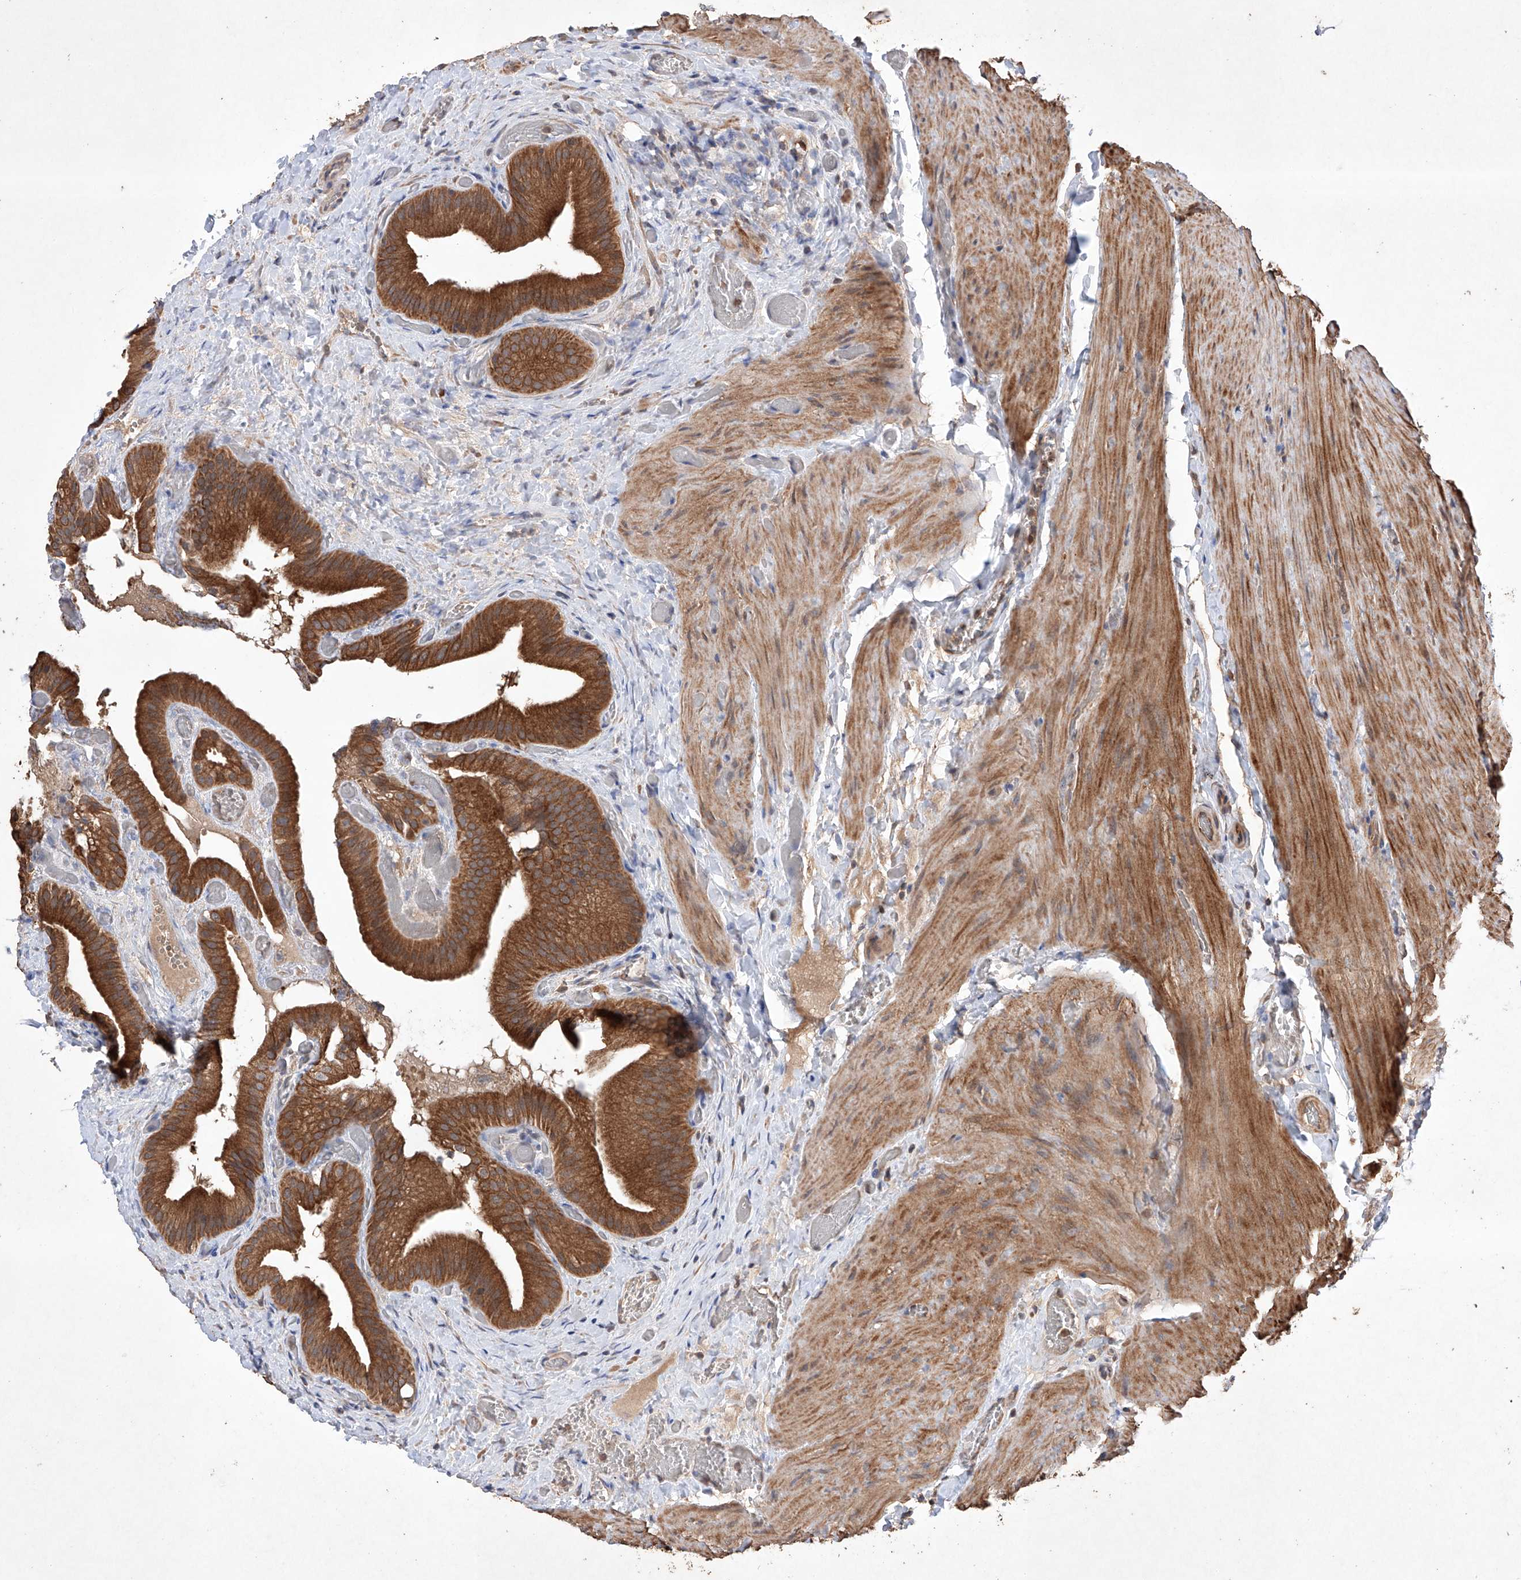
{"staining": {"intensity": "strong", "quantity": ">75%", "location": "cytoplasmic/membranous"}, "tissue": "gallbladder", "cell_type": "Glandular cells", "image_type": "normal", "snomed": [{"axis": "morphology", "description": "Normal tissue, NOS"}, {"axis": "topography", "description": "Gallbladder"}], "caption": "A brown stain labels strong cytoplasmic/membranous expression of a protein in glandular cells of unremarkable gallbladder. (DAB (3,3'-diaminobenzidine) IHC with brightfield microscopy, high magnification).", "gene": "LURAP1", "patient": {"sex": "female", "age": 64}}